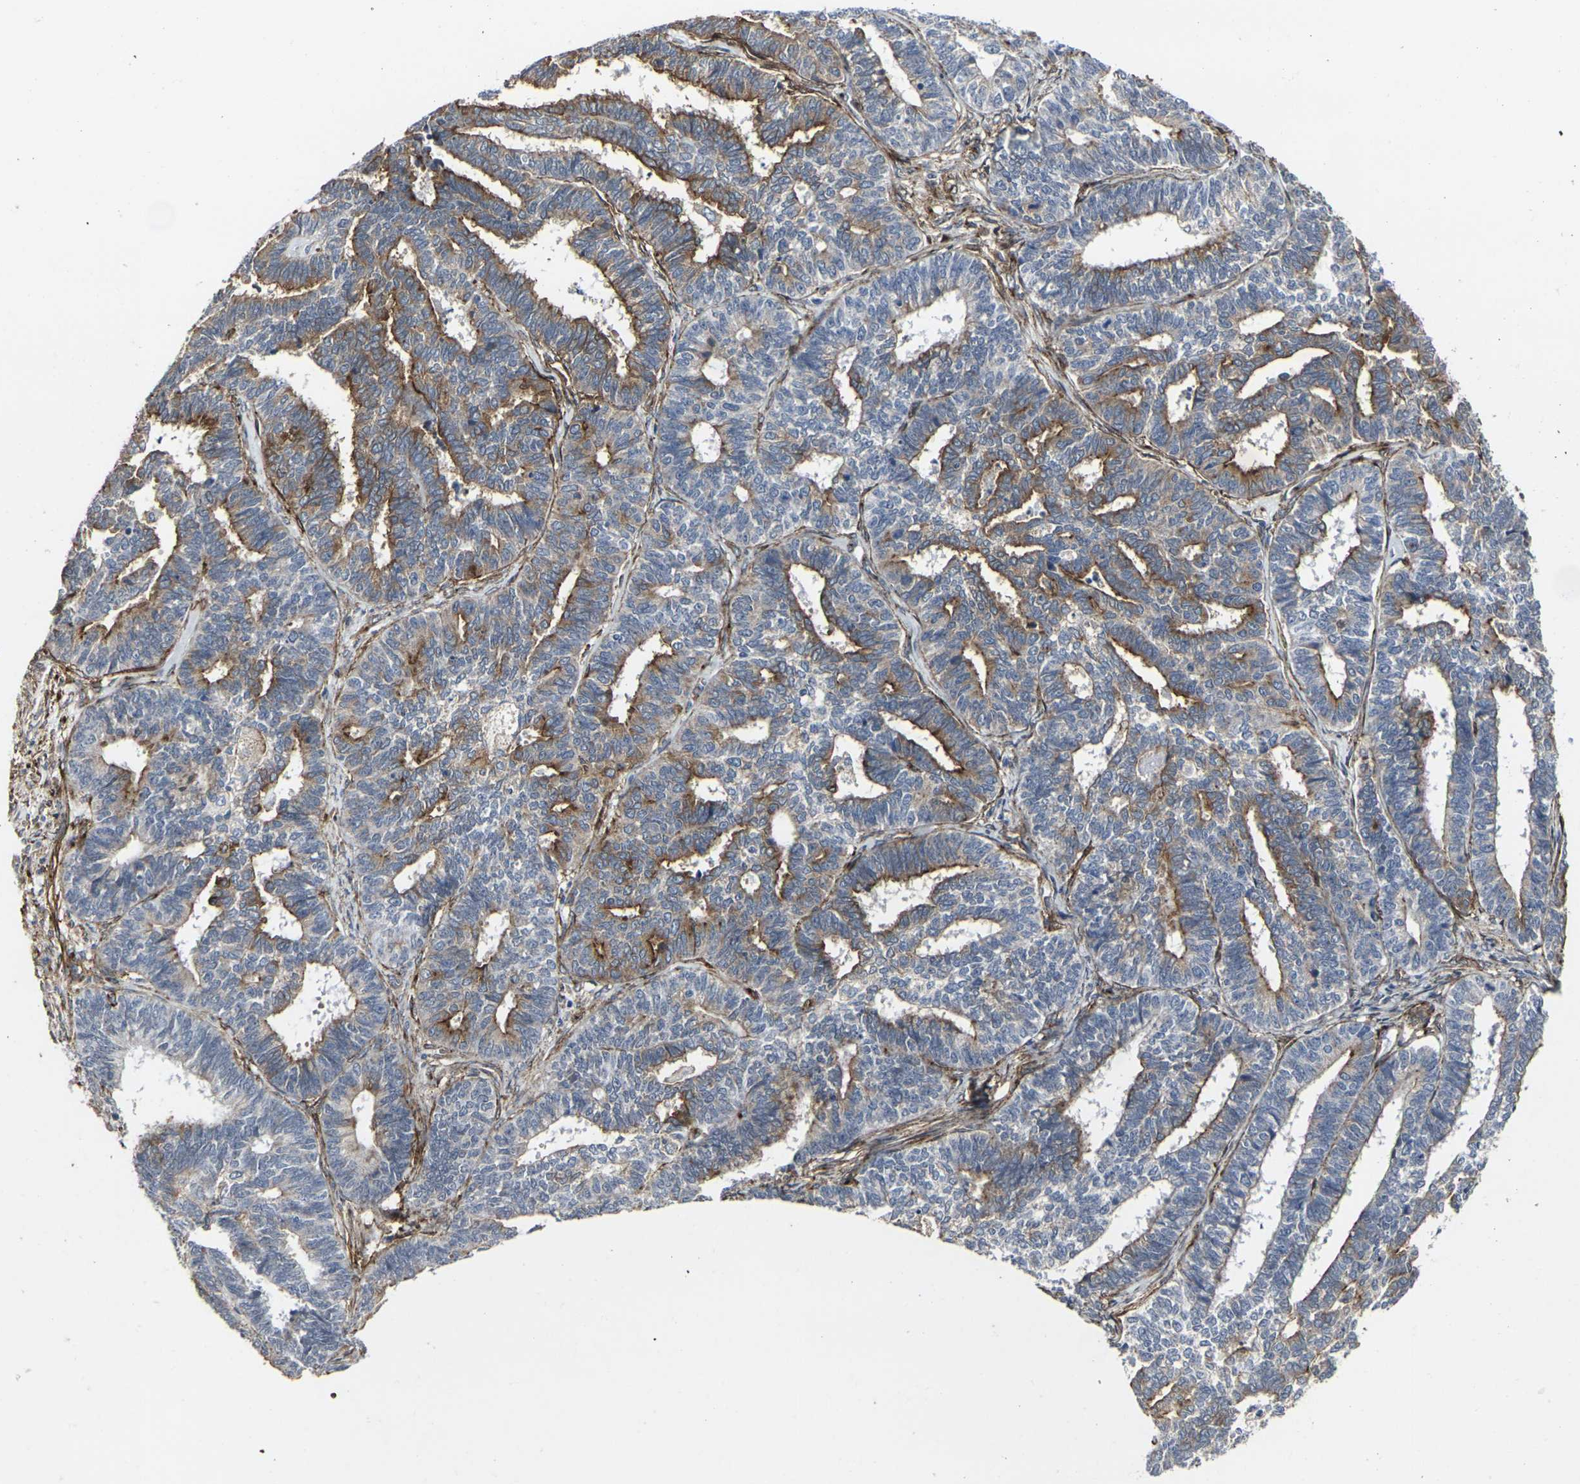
{"staining": {"intensity": "strong", "quantity": "25%-75%", "location": "cytoplasmic/membranous"}, "tissue": "endometrial cancer", "cell_type": "Tumor cells", "image_type": "cancer", "snomed": [{"axis": "morphology", "description": "Adenocarcinoma, NOS"}, {"axis": "topography", "description": "Endometrium"}], "caption": "Immunohistochemistry (IHC) photomicrograph of neoplastic tissue: human endometrial adenocarcinoma stained using IHC demonstrates high levels of strong protein expression localized specifically in the cytoplasmic/membranous of tumor cells, appearing as a cytoplasmic/membranous brown color.", "gene": "MYOF", "patient": {"sex": "female", "age": 70}}